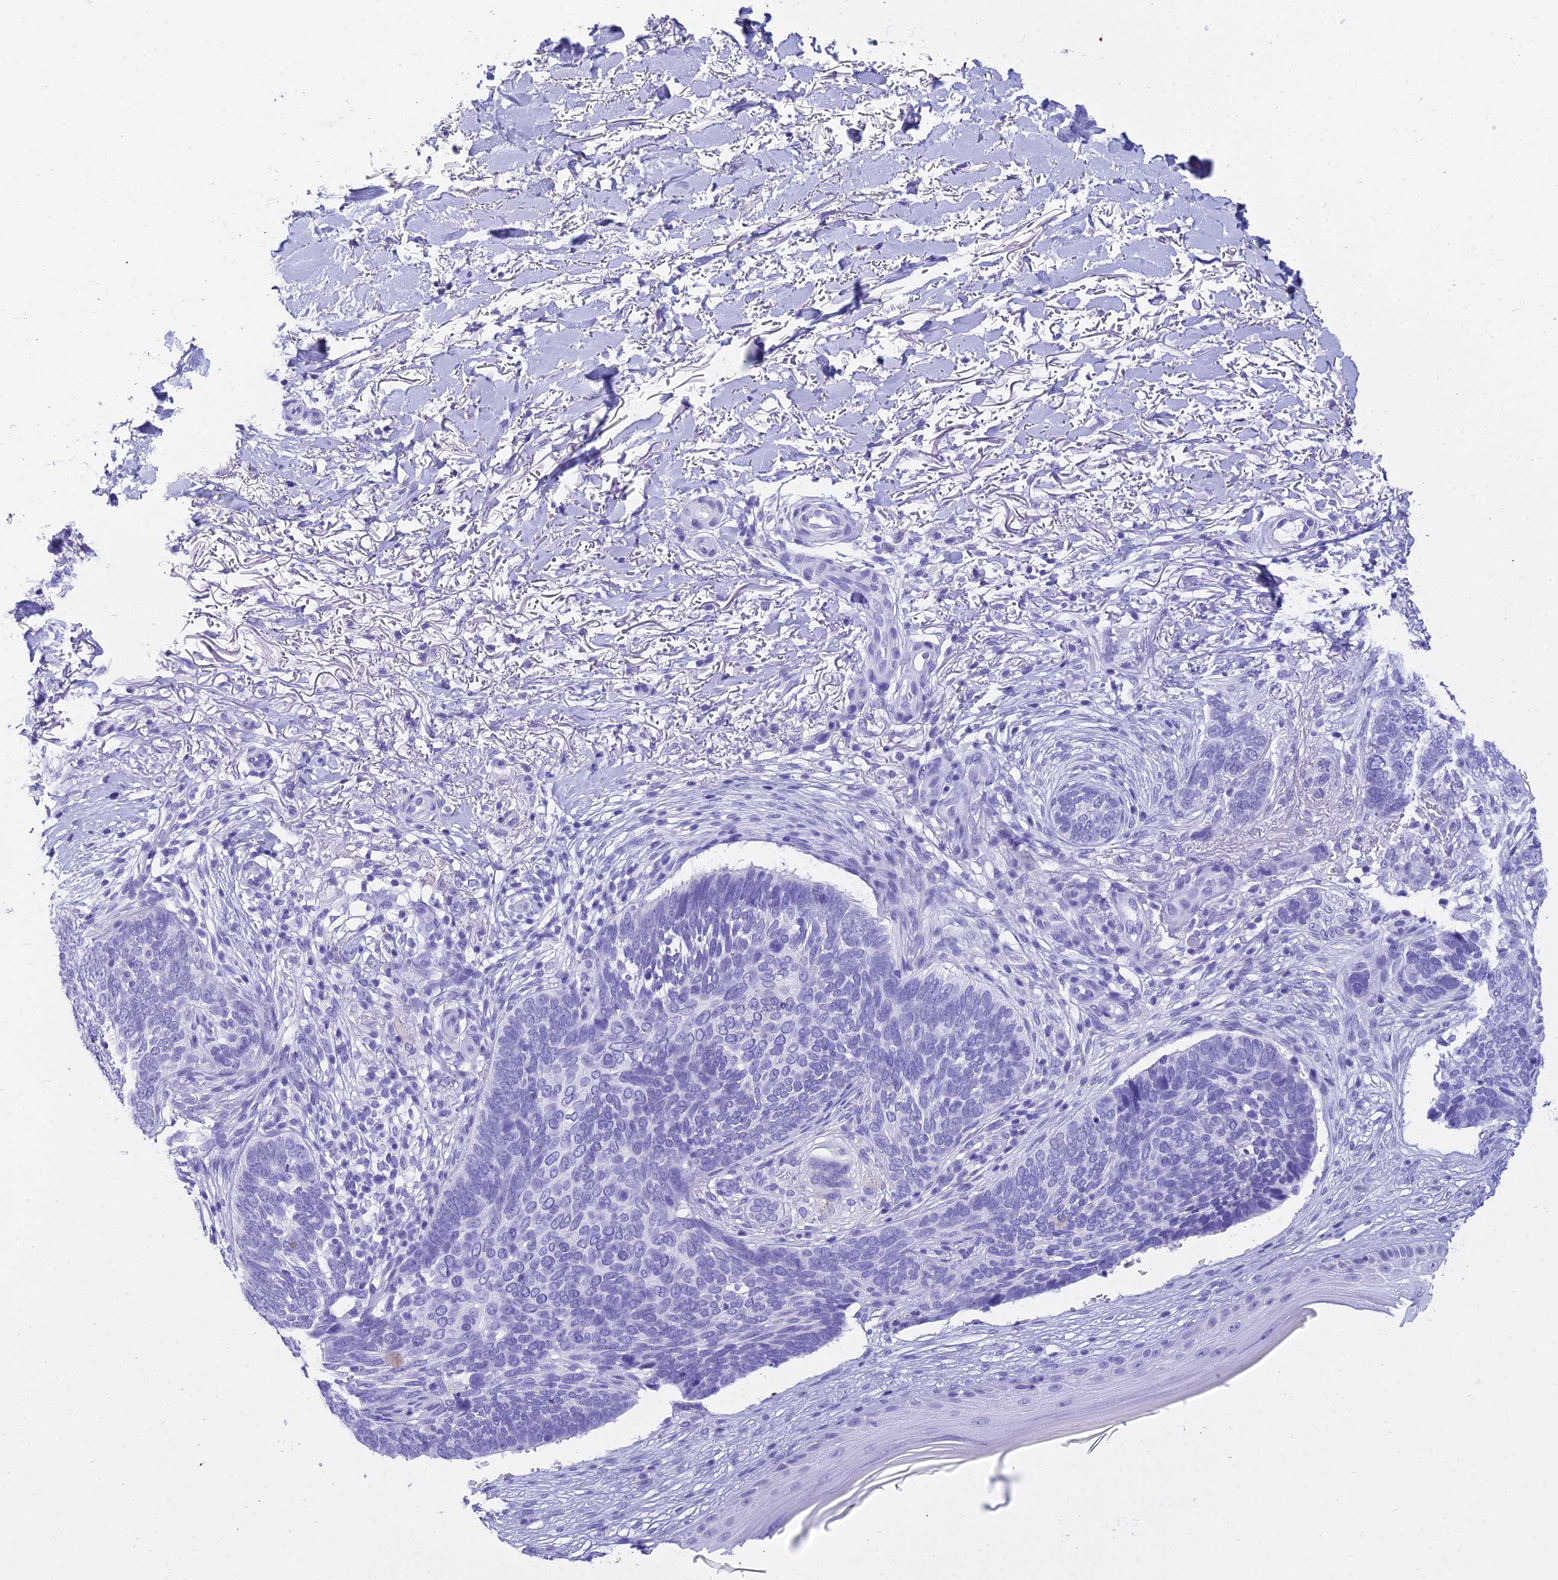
{"staining": {"intensity": "negative", "quantity": "none", "location": "none"}, "tissue": "skin cancer", "cell_type": "Tumor cells", "image_type": "cancer", "snomed": [{"axis": "morphology", "description": "Normal tissue, NOS"}, {"axis": "morphology", "description": "Basal cell carcinoma"}, {"axis": "topography", "description": "Skin"}], "caption": "Tumor cells are negative for brown protein staining in skin cancer (basal cell carcinoma). (DAB (3,3'-diaminobenzidine) immunohistochemistry (IHC) with hematoxylin counter stain).", "gene": "ZNF442", "patient": {"sex": "female", "age": 67}}